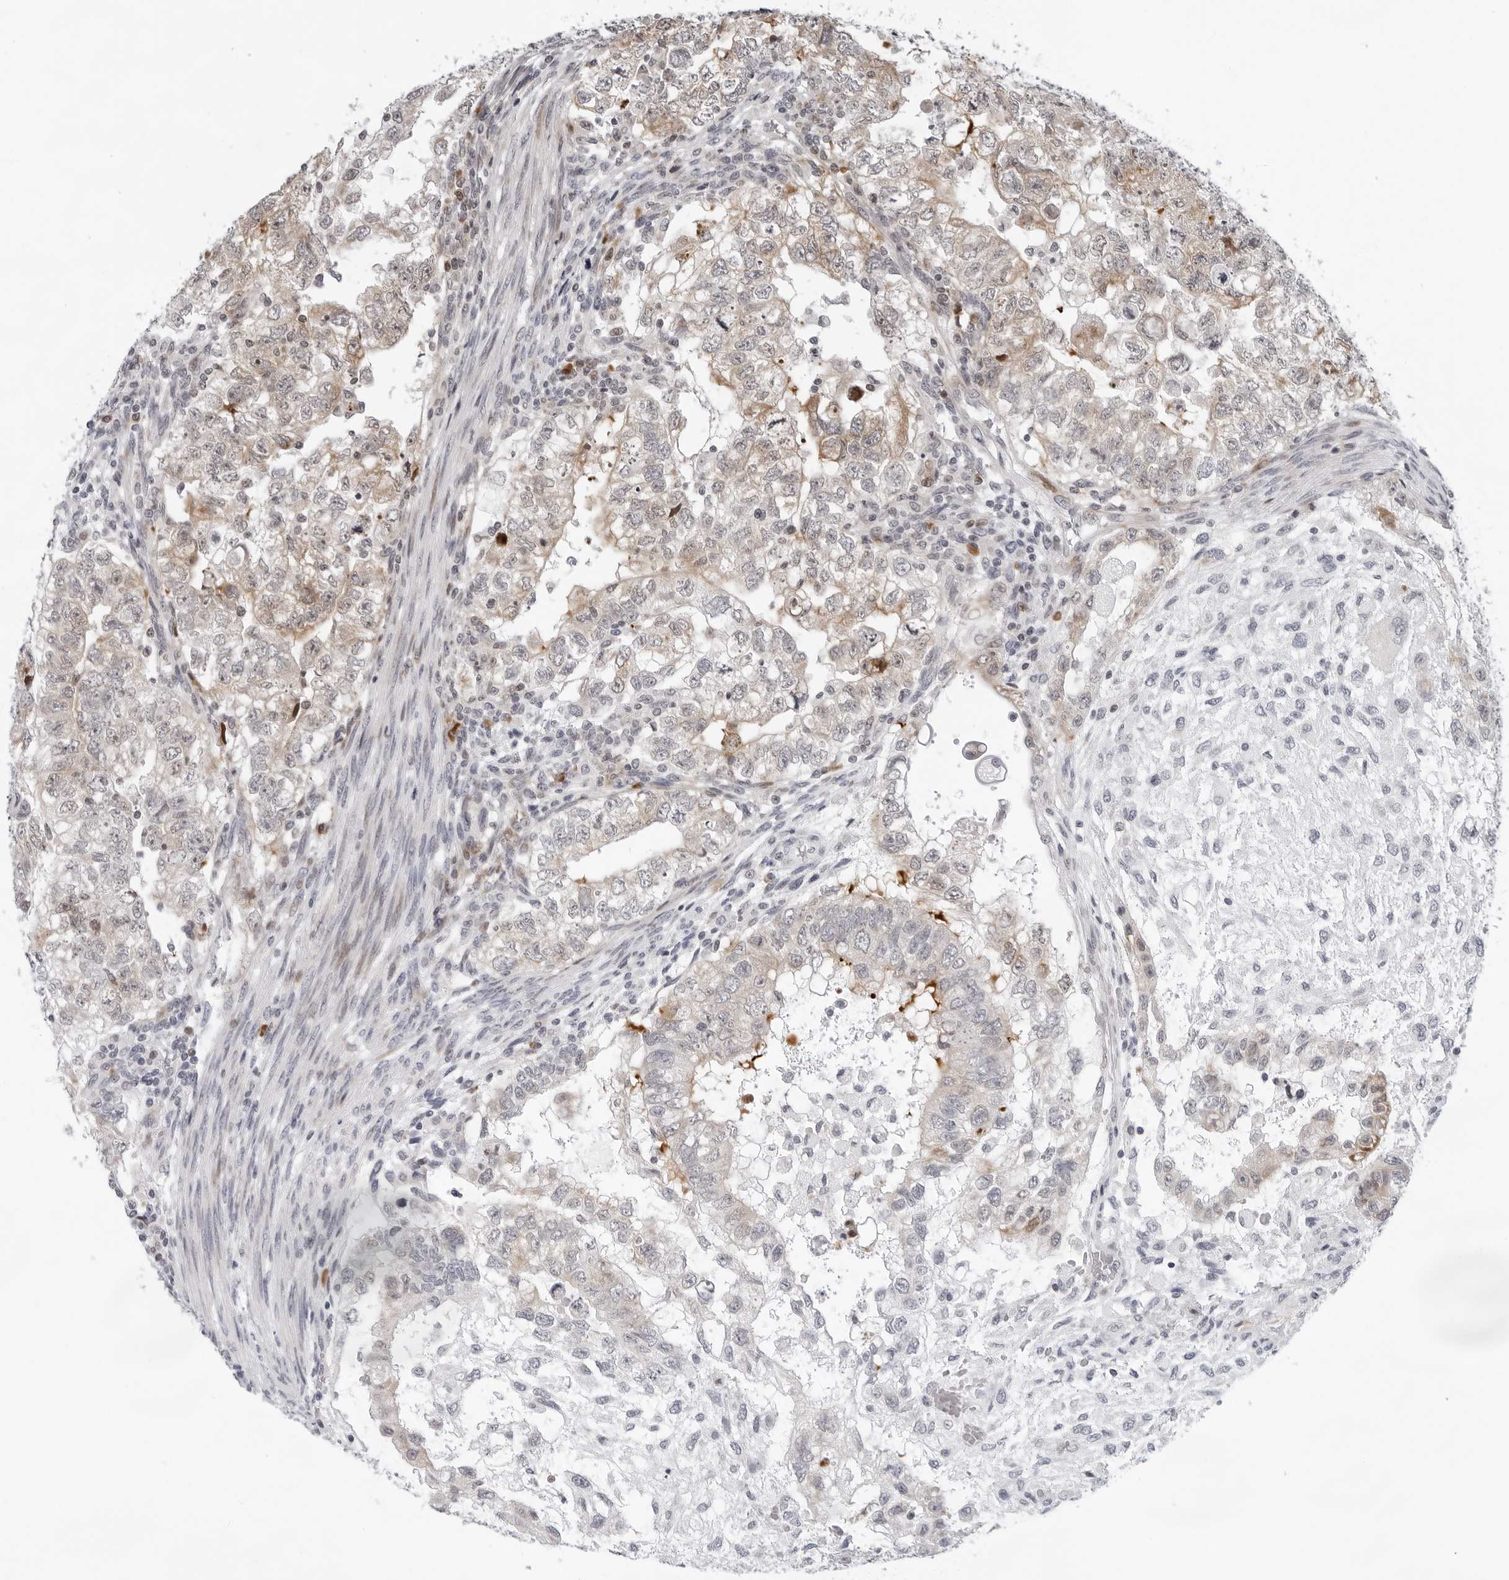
{"staining": {"intensity": "weak", "quantity": "25%-75%", "location": "cytoplasmic/membranous"}, "tissue": "testis cancer", "cell_type": "Tumor cells", "image_type": "cancer", "snomed": [{"axis": "morphology", "description": "Carcinoma, Embryonal, NOS"}, {"axis": "topography", "description": "Testis"}], "caption": "Protein staining exhibits weak cytoplasmic/membranous positivity in approximately 25%-75% of tumor cells in testis cancer (embryonal carcinoma).", "gene": "PIP4K2C", "patient": {"sex": "male", "age": 37}}